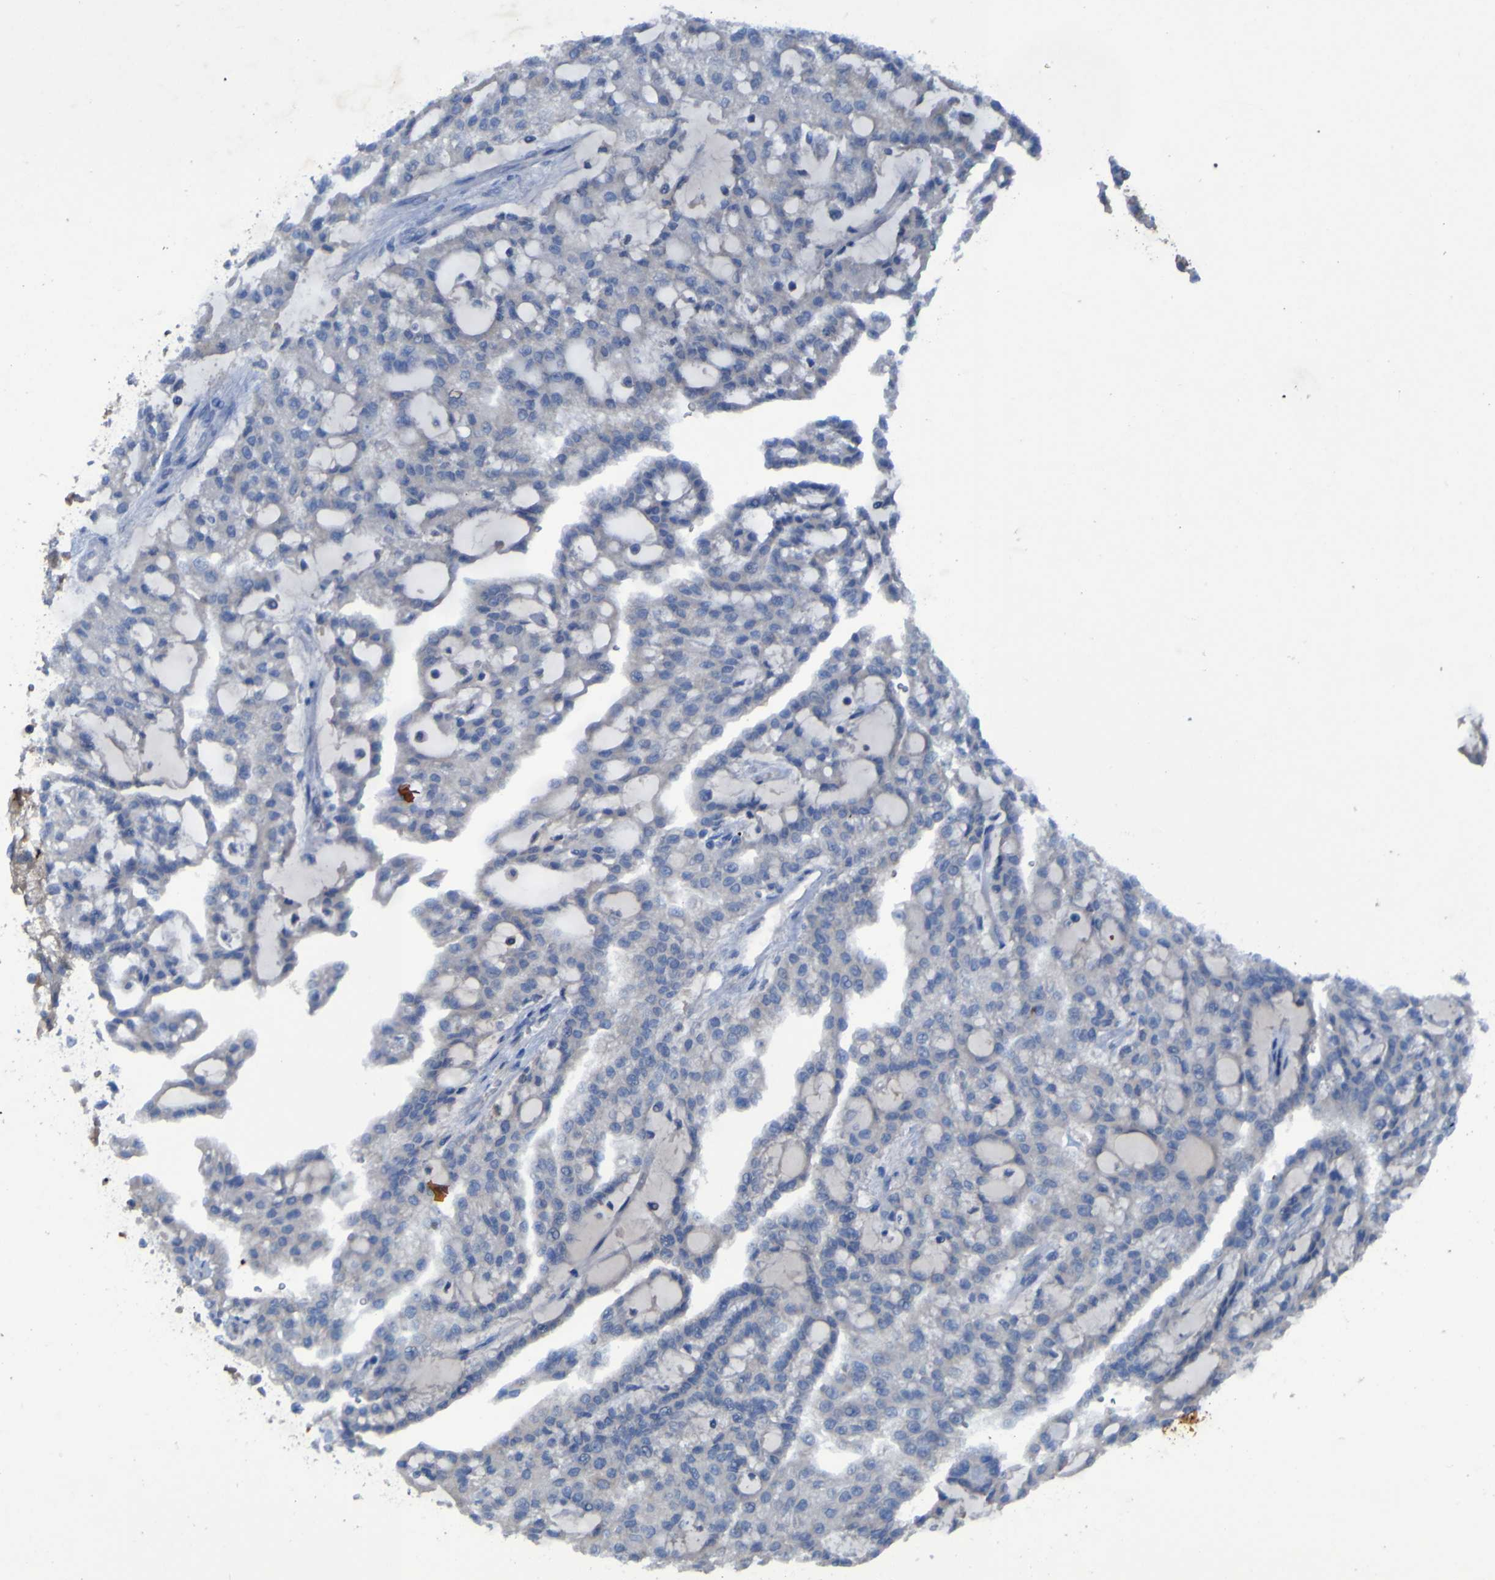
{"staining": {"intensity": "negative", "quantity": "none", "location": "none"}, "tissue": "renal cancer", "cell_type": "Tumor cells", "image_type": "cancer", "snomed": [{"axis": "morphology", "description": "Adenocarcinoma, NOS"}, {"axis": "topography", "description": "Kidney"}], "caption": "Histopathology image shows no significant protein staining in tumor cells of adenocarcinoma (renal). Nuclei are stained in blue.", "gene": "SGK2", "patient": {"sex": "male", "age": 63}}